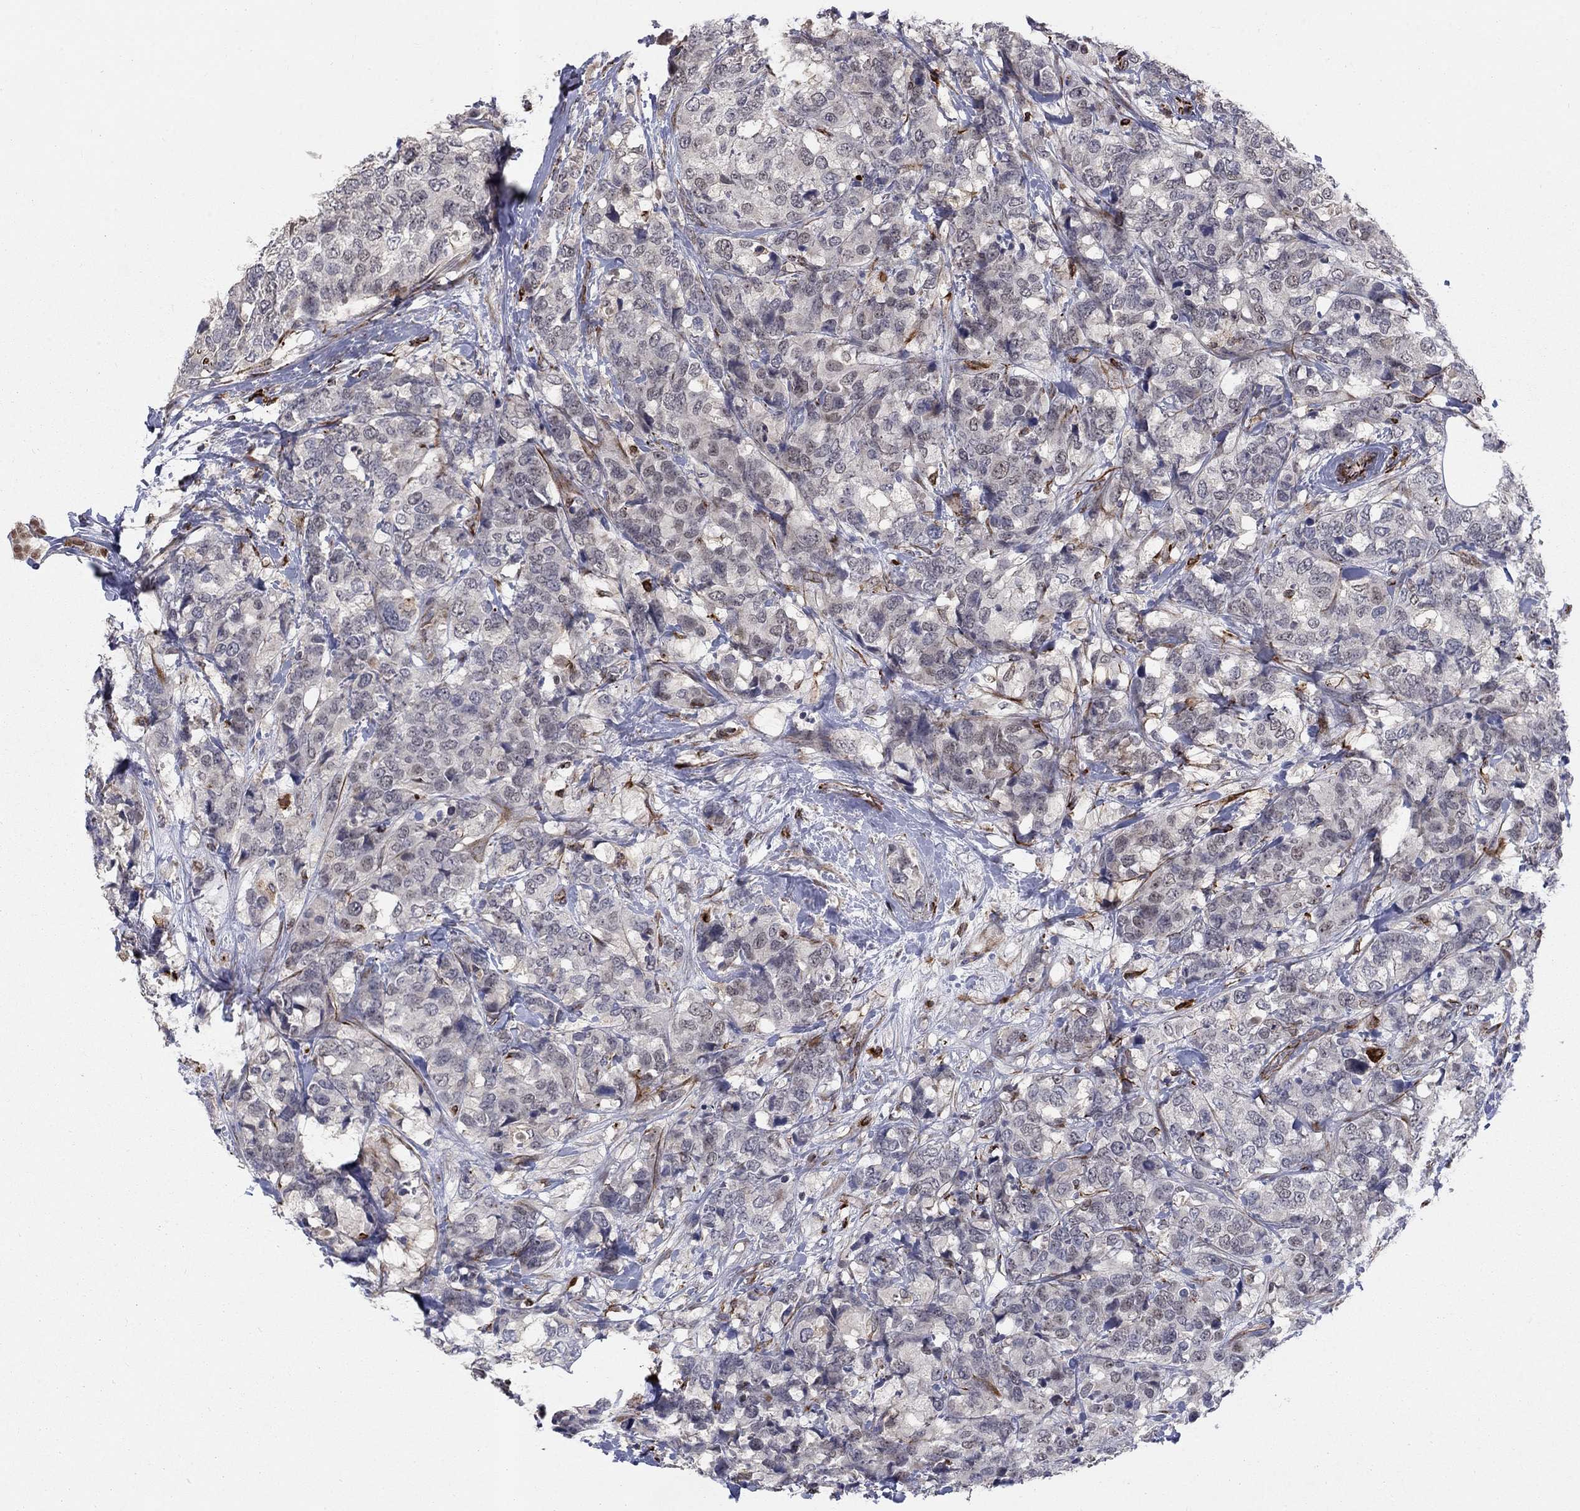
{"staining": {"intensity": "negative", "quantity": "none", "location": "none"}, "tissue": "breast cancer", "cell_type": "Tumor cells", "image_type": "cancer", "snomed": [{"axis": "morphology", "description": "Lobular carcinoma"}, {"axis": "topography", "description": "Breast"}], "caption": "An image of human lobular carcinoma (breast) is negative for staining in tumor cells.", "gene": "MSRA", "patient": {"sex": "female", "age": 59}}